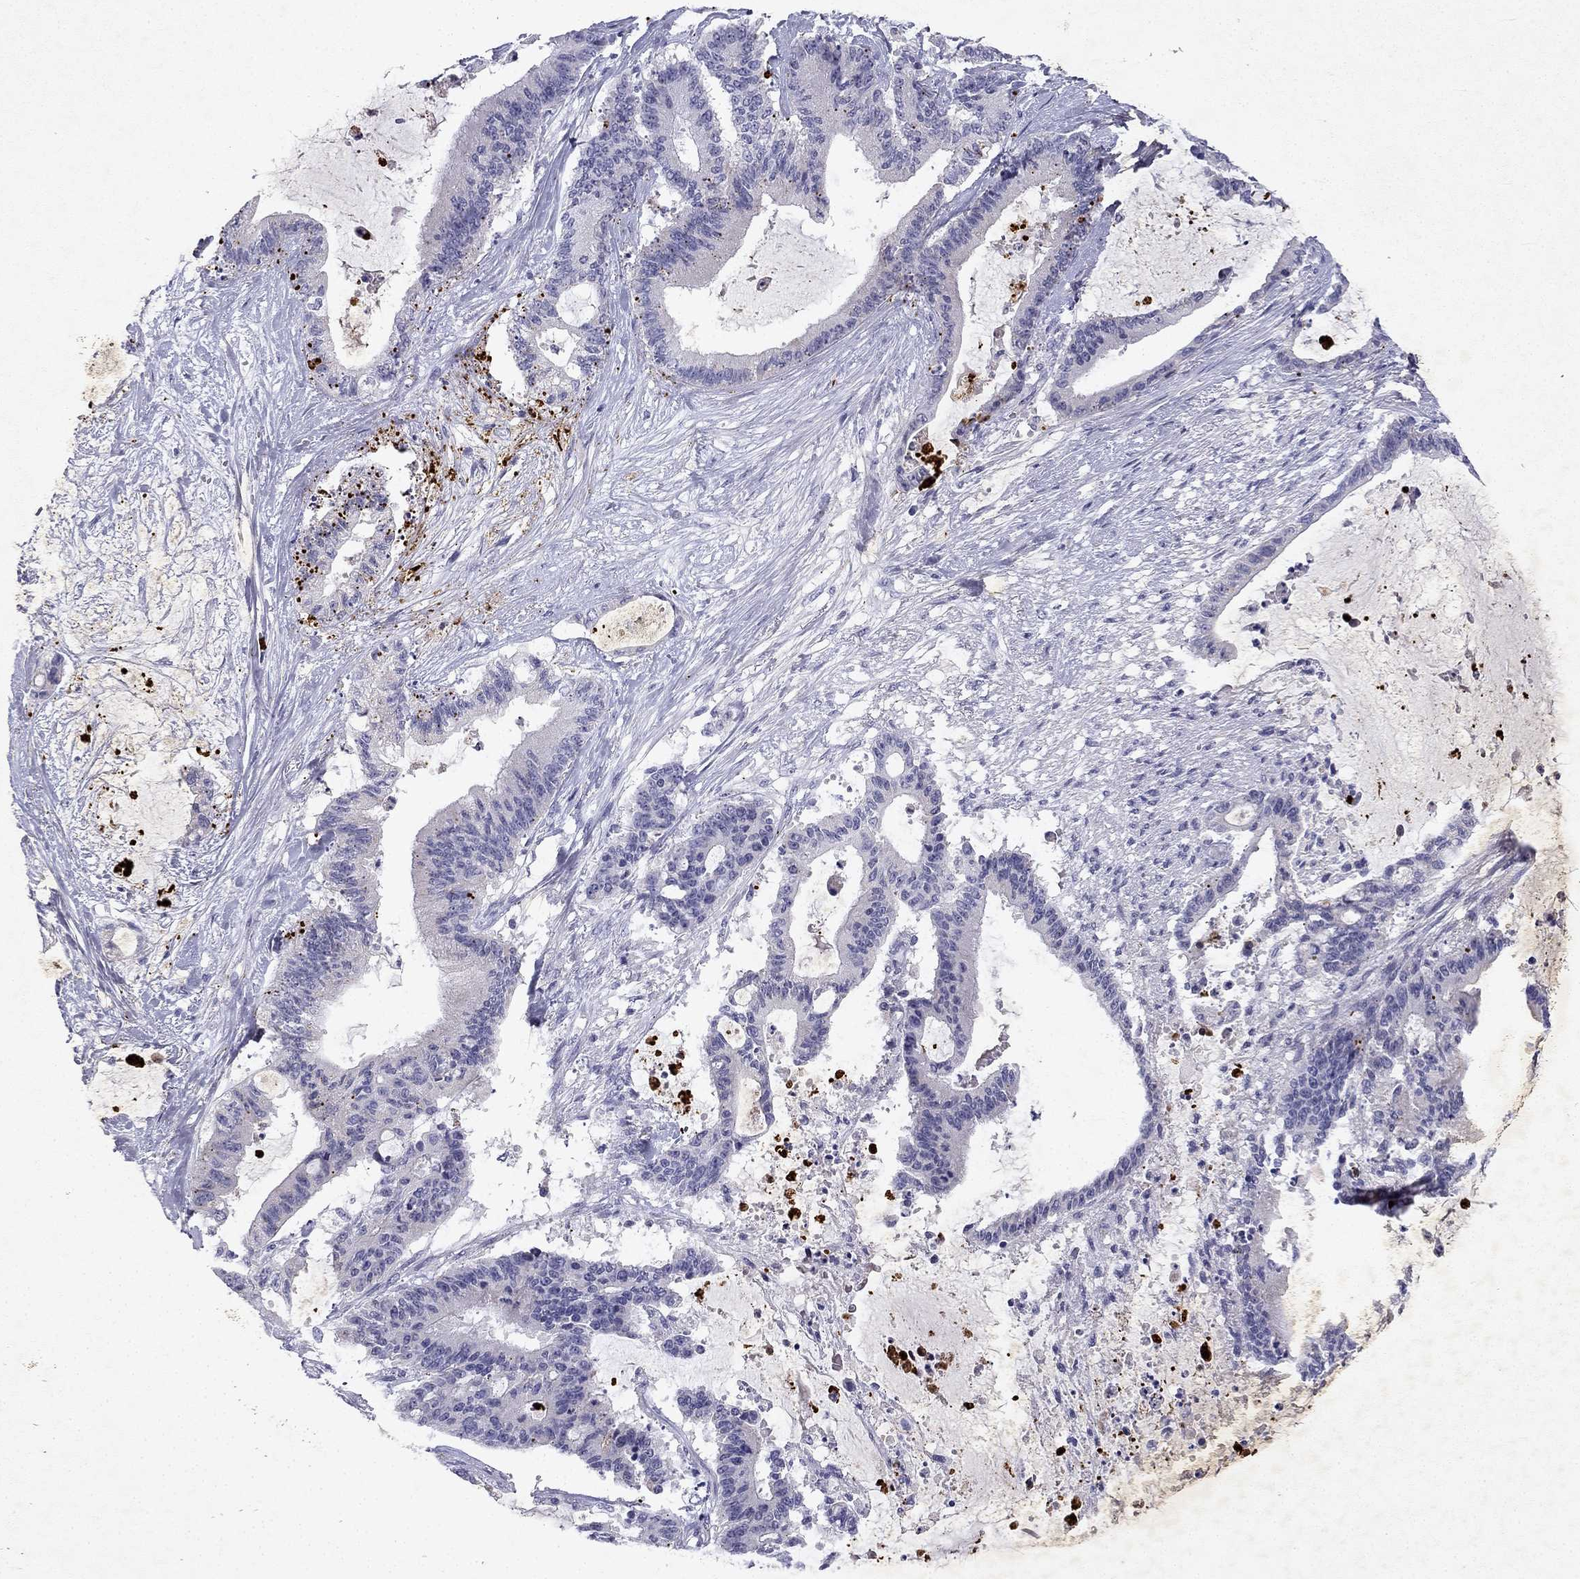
{"staining": {"intensity": "negative", "quantity": "none", "location": "none"}, "tissue": "liver cancer", "cell_type": "Tumor cells", "image_type": "cancer", "snomed": [{"axis": "morphology", "description": "Normal tissue, NOS"}, {"axis": "morphology", "description": "Cholangiocarcinoma"}, {"axis": "topography", "description": "Liver"}, {"axis": "topography", "description": "Peripheral nerve tissue"}], "caption": "A high-resolution photomicrograph shows immunohistochemistry (IHC) staining of liver cancer, which reveals no significant expression in tumor cells.", "gene": "SLC6A4", "patient": {"sex": "female", "age": 73}}